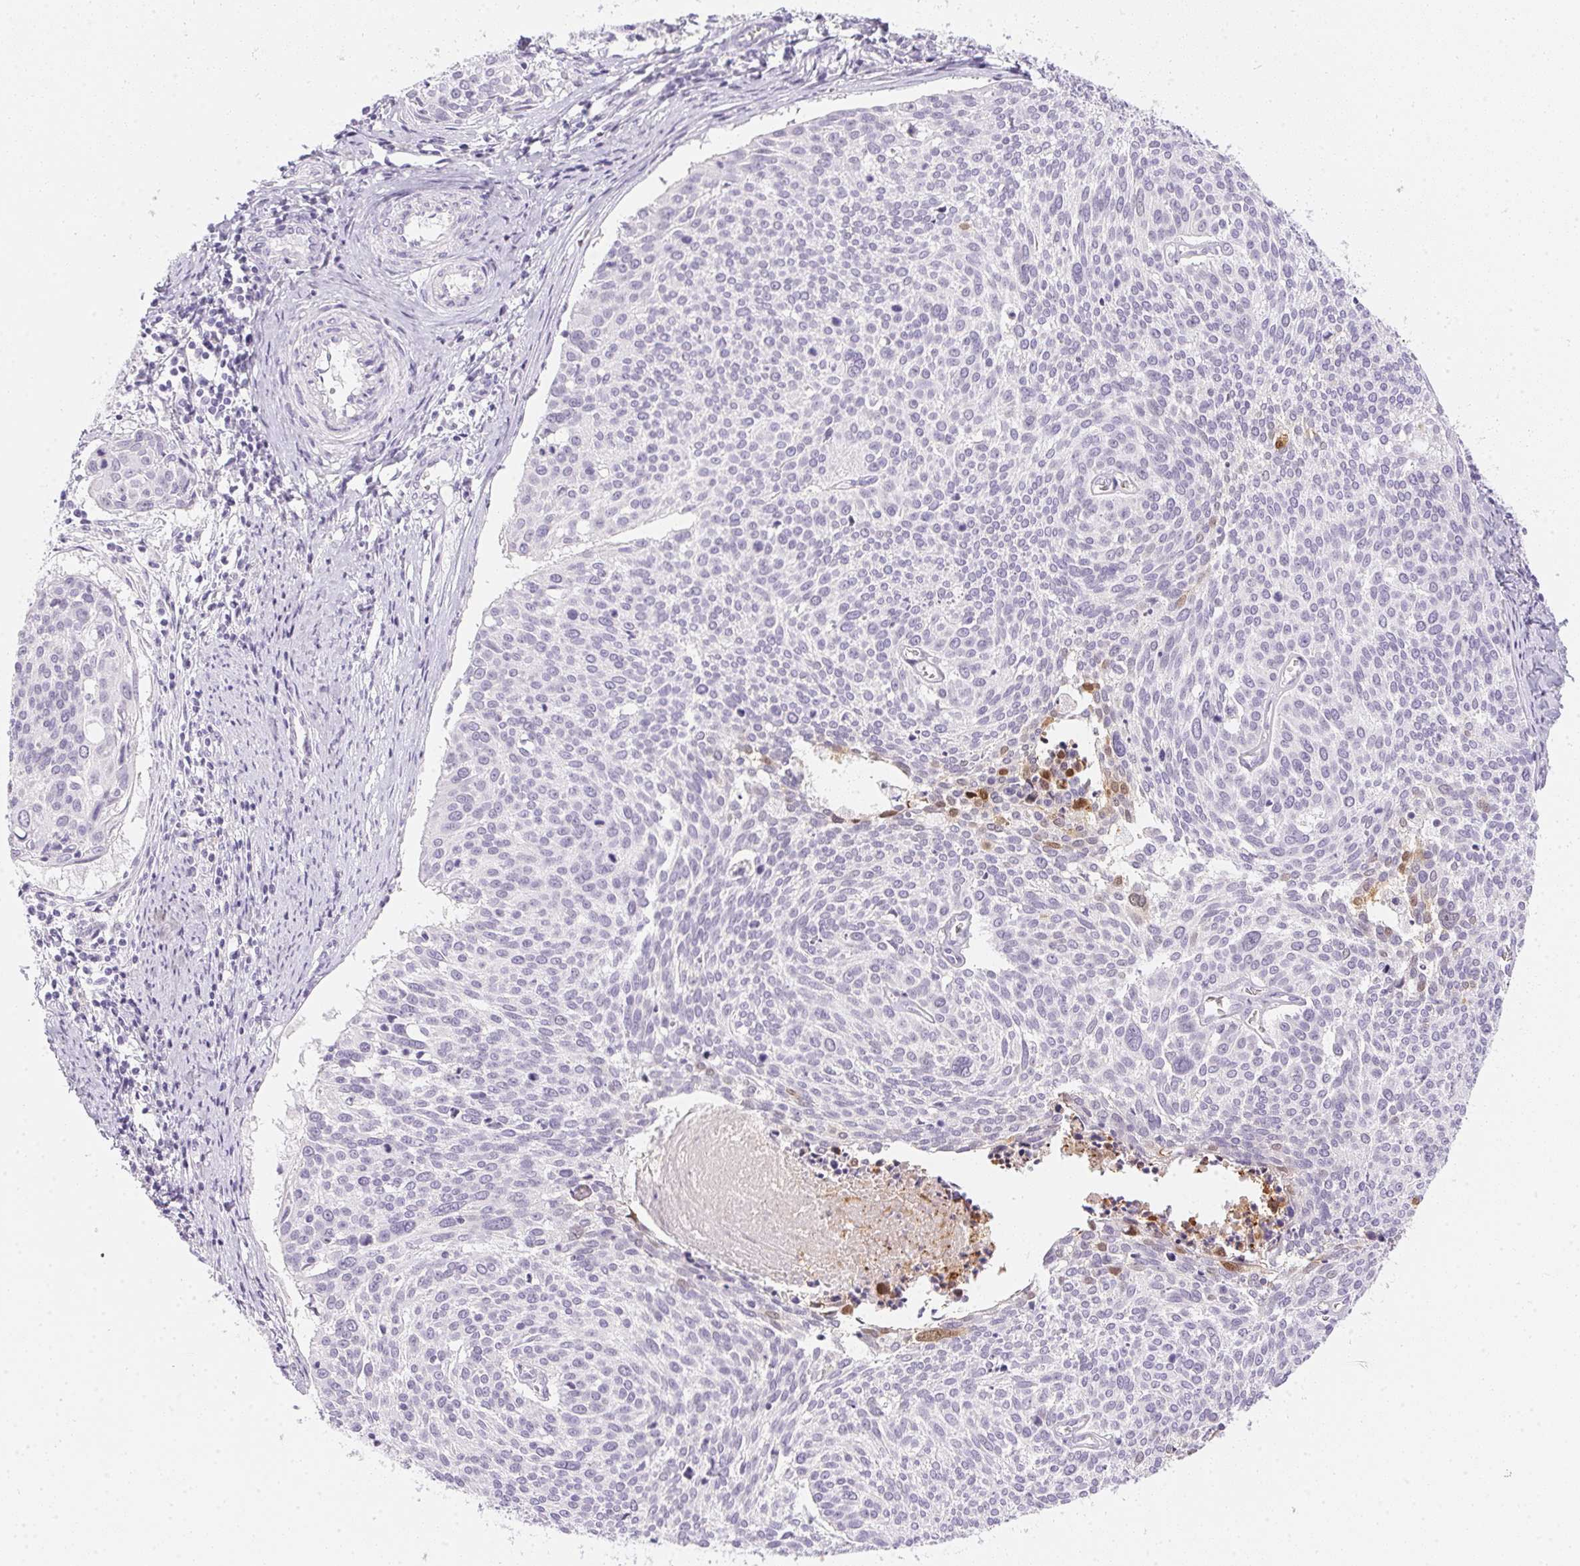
{"staining": {"intensity": "weak", "quantity": "<25%", "location": "nuclear"}, "tissue": "cervical cancer", "cell_type": "Tumor cells", "image_type": "cancer", "snomed": [{"axis": "morphology", "description": "Squamous cell carcinoma, NOS"}, {"axis": "topography", "description": "Cervix"}], "caption": "Tumor cells show no significant protein expression in cervical squamous cell carcinoma.", "gene": "PPY", "patient": {"sex": "female", "age": 39}}